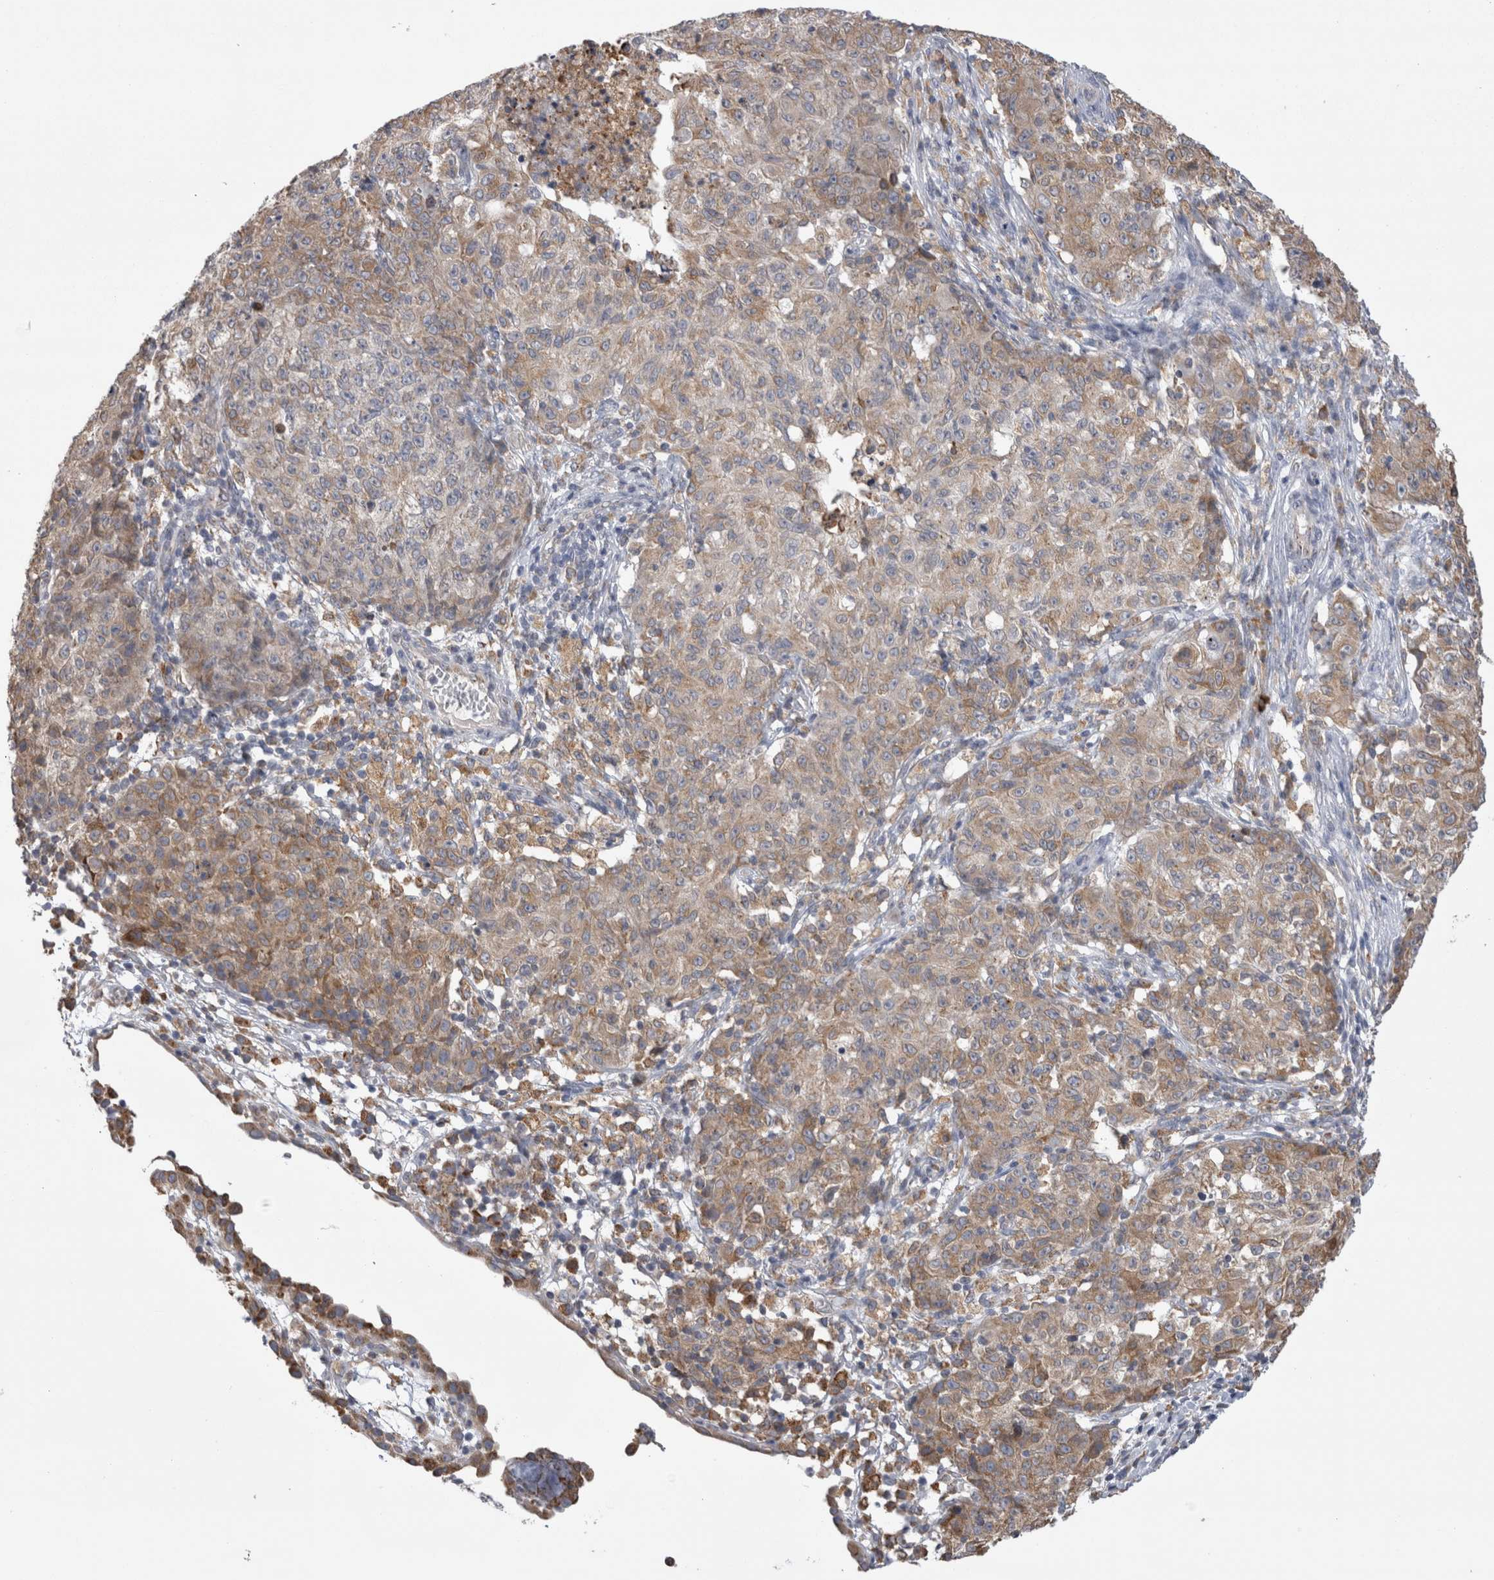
{"staining": {"intensity": "weak", "quantity": ">75%", "location": "cytoplasmic/membranous"}, "tissue": "ovarian cancer", "cell_type": "Tumor cells", "image_type": "cancer", "snomed": [{"axis": "morphology", "description": "Carcinoma, endometroid"}, {"axis": "topography", "description": "Ovary"}], "caption": "This is an image of immunohistochemistry (IHC) staining of ovarian cancer (endometroid carcinoma), which shows weak expression in the cytoplasmic/membranous of tumor cells.", "gene": "ZNF341", "patient": {"sex": "female", "age": 42}}